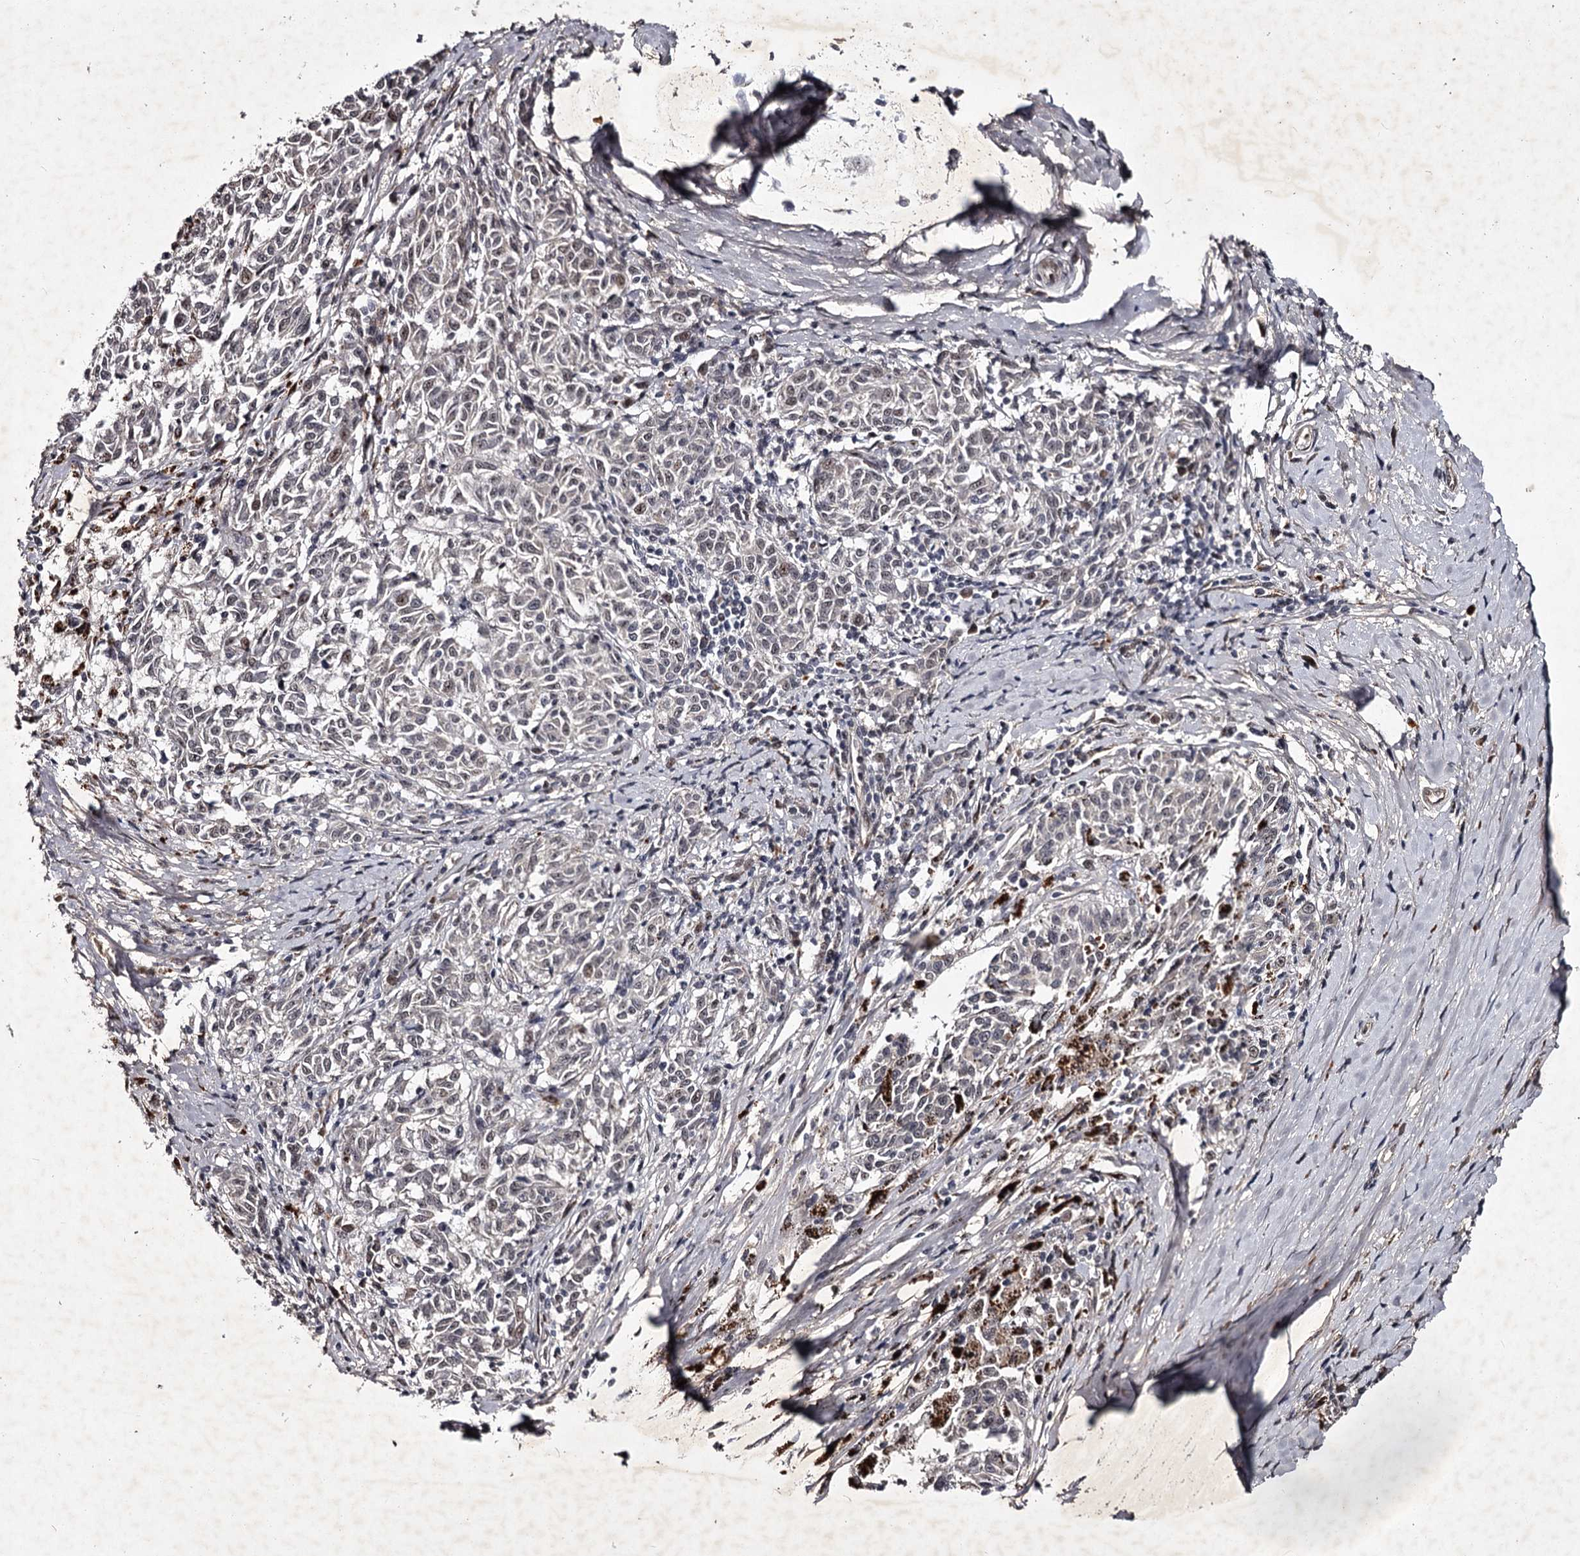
{"staining": {"intensity": "negative", "quantity": "none", "location": "none"}, "tissue": "melanoma", "cell_type": "Tumor cells", "image_type": "cancer", "snomed": [{"axis": "morphology", "description": "Malignant melanoma, NOS"}, {"axis": "topography", "description": "Skin"}], "caption": "Immunohistochemistry micrograph of human malignant melanoma stained for a protein (brown), which exhibits no positivity in tumor cells.", "gene": "RNF44", "patient": {"sex": "female", "age": 72}}